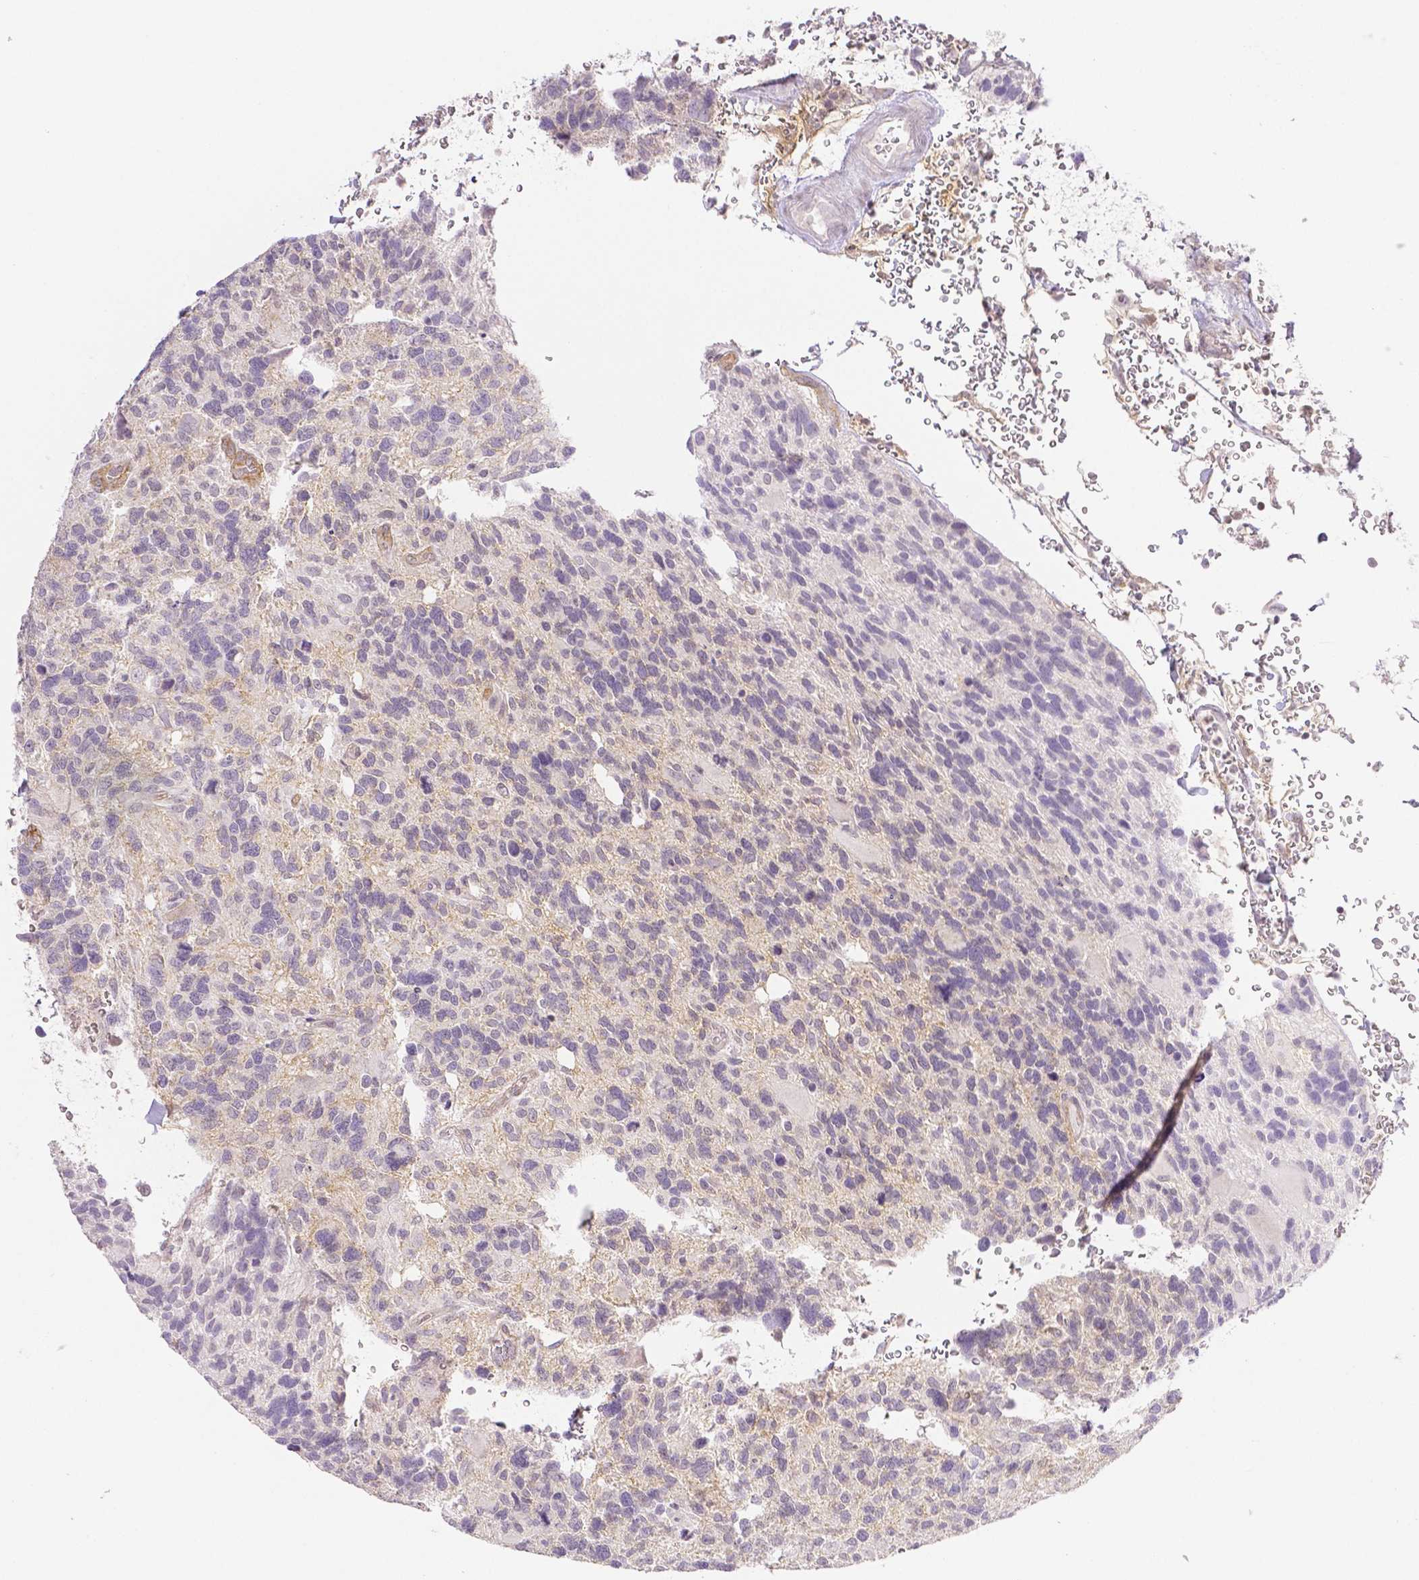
{"staining": {"intensity": "negative", "quantity": "none", "location": "none"}, "tissue": "glioma", "cell_type": "Tumor cells", "image_type": "cancer", "snomed": [{"axis": "morphology", "description": "Glioma, malignant, High grade"}, {"axis": "topography", "description": "Brain"}], "caption": "High-grade glioma (malignant) stained for a protein using immunohistochemistry (IHC) displays no expression tumor cells.", "gene": "THY1", "patient": {"sex": "male", "age": 49}}